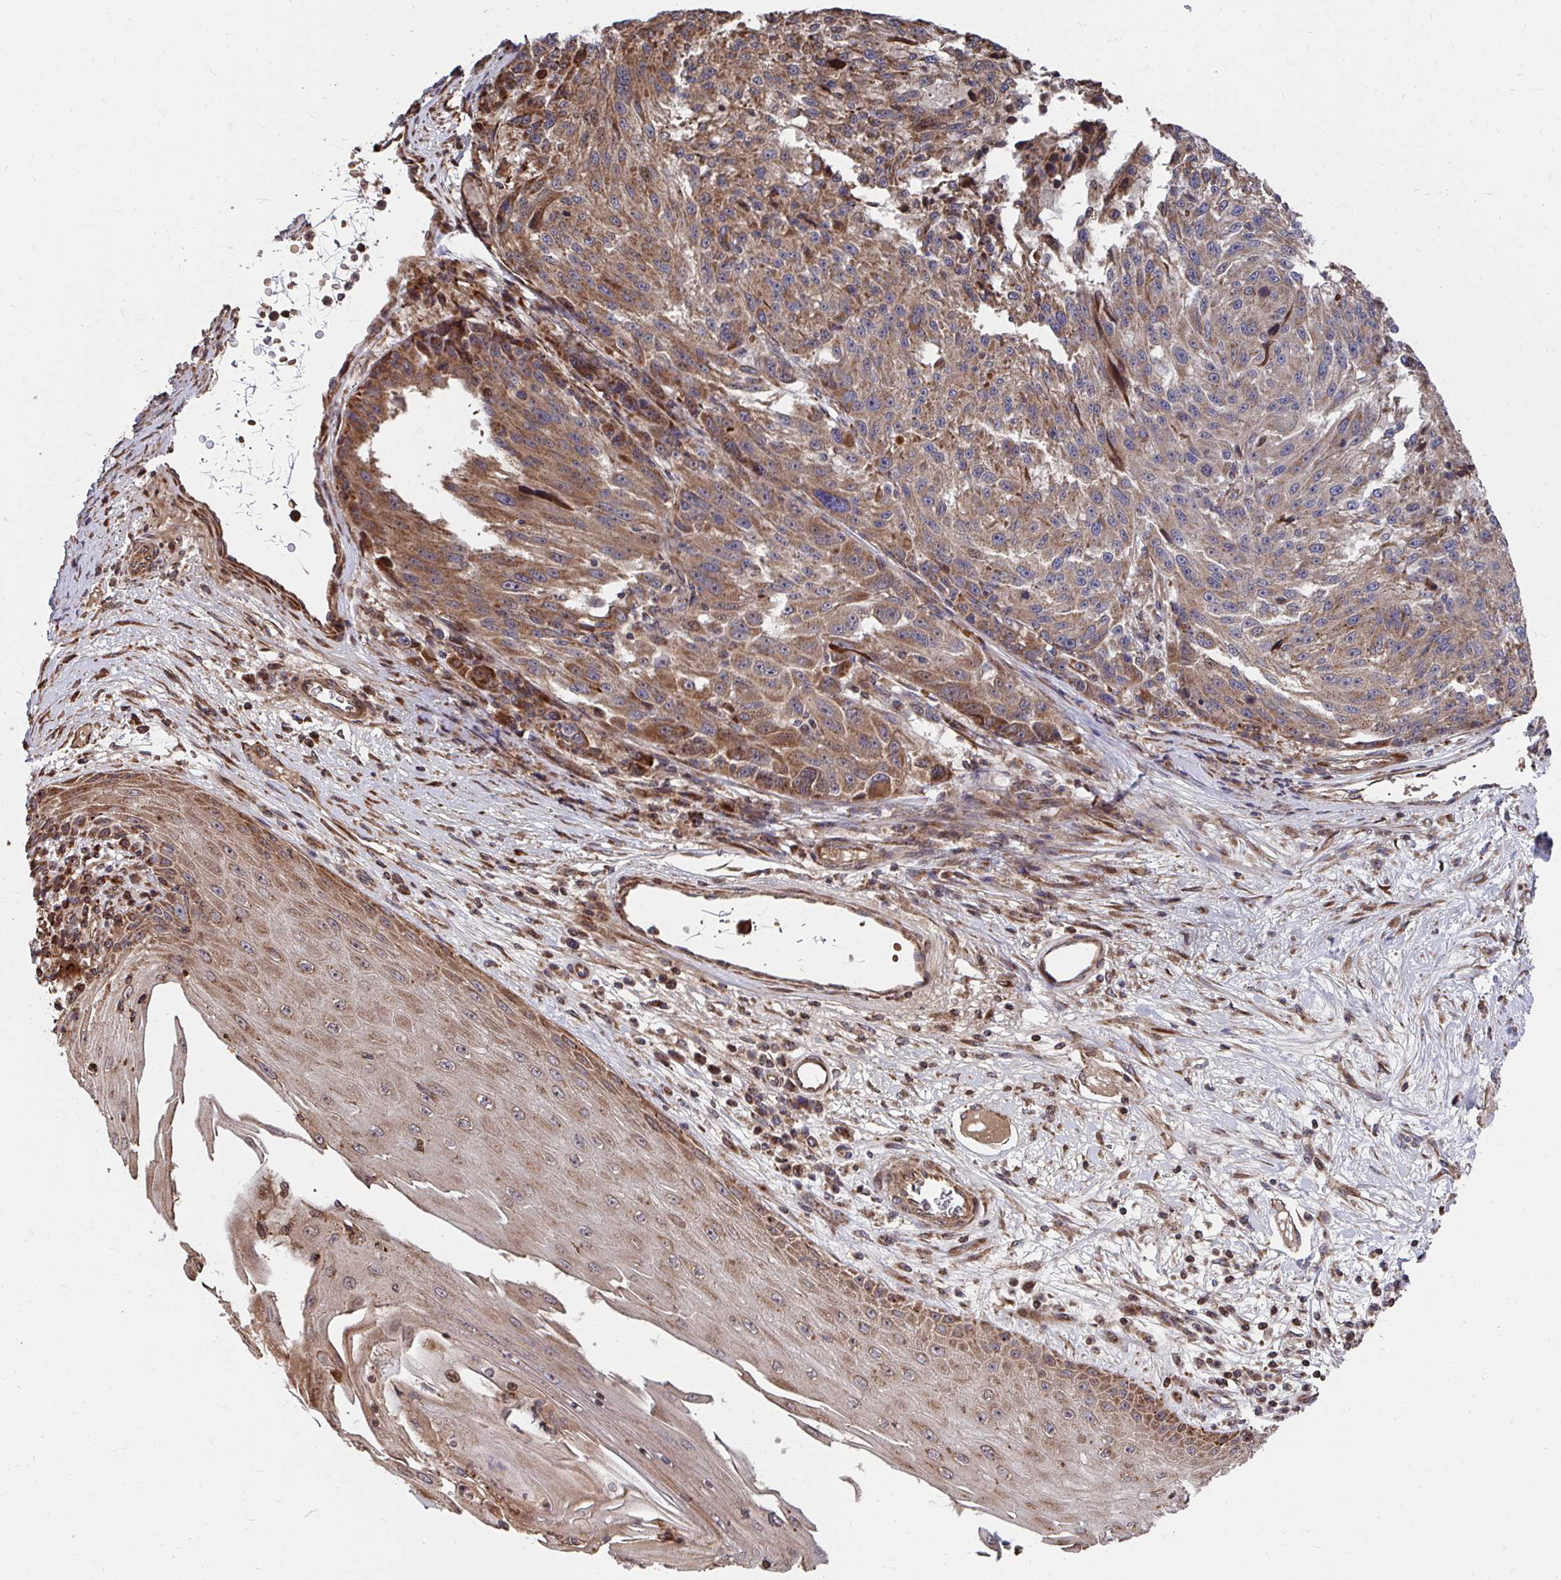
{"staining": {"intensity": "moderate", "quantity": ">75%", "location": "cytoplasmic/membranous"}, "tissue": "melanoma", "cell_type": "Tumor cells", "image_type": "cancer", "snomed": [{"axis": "morphology", "description": "Malignant melanoma, NOS"}, {"axis": "topography", "description": "Skin"}], "caption": "High-power microscopy captured an IHC histopathology image of melanoma, revealing moderate cytoplasmic/membranous positivity in approximately >75% of tumor cells. The staining was performed using DAB (3,3'-diaminobenzidine) to visualize the protein expression in brown, while the nuclei were stained in blue with hematoxylin (Magnification: 20x).", "gene": "FAM89A", "patient": {"sex": "male", "age": 53}}